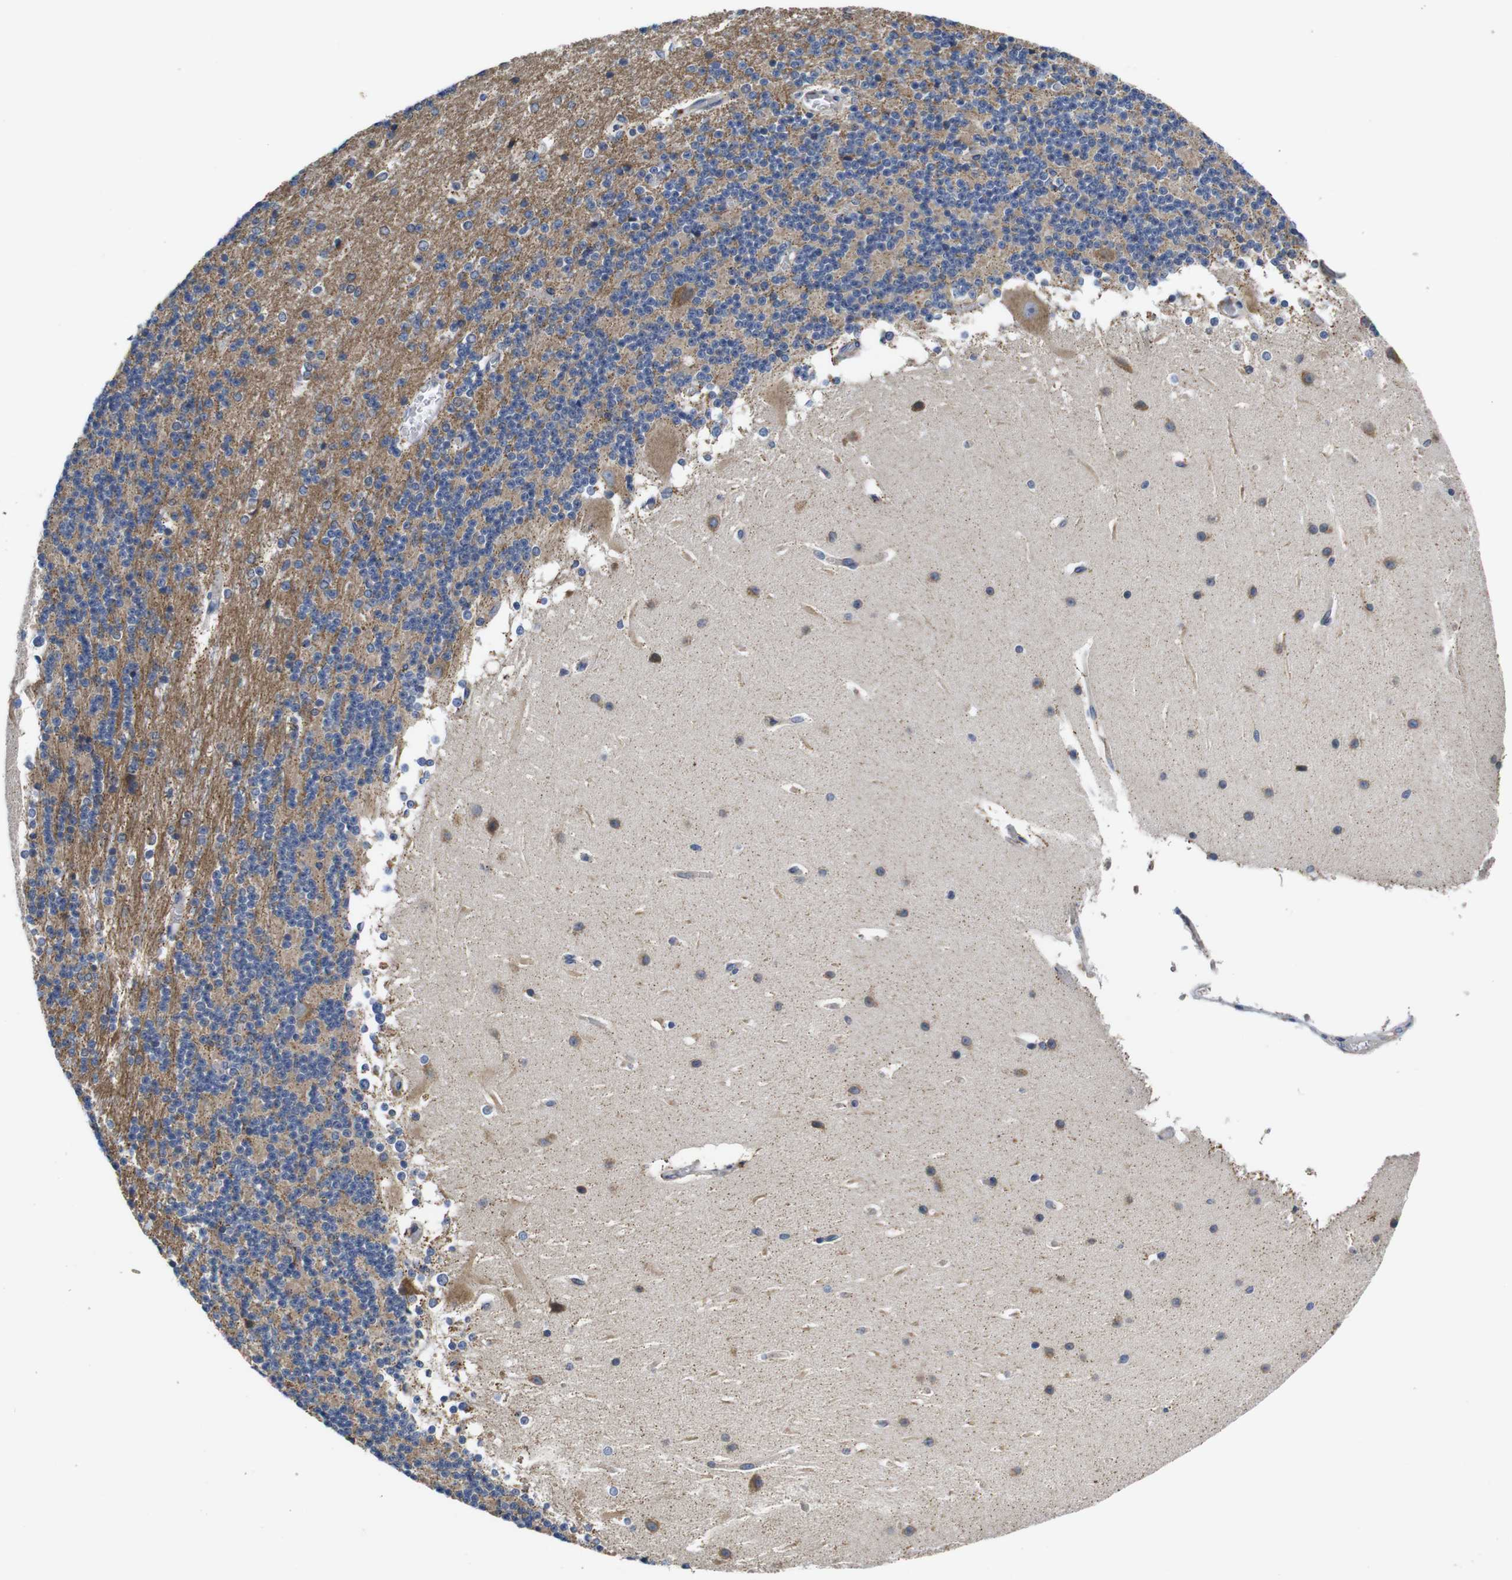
{"staining": {"intensity": "moderate", "quantity": ">75%", "location": "cytoplasmic/membranous"}, "tissue": "cerebellum", "cell_type": "Cells in granular layer", "image_type": "normal", "snomed": [{"axis": "morphology", "description": "Normal tissue, NOS"}, {"axis": "topography", "description": "Cerebellum"}], "caption": "This histopathology image displays benign cerebellum stained with IHC to label a protein in brown. The cytoplasmic/membranous of cells in granular layer show moderate positivity for the protein. Nuclei are counter-stained blue.", "gene": "MARCHF7", "patient": {"sex": "female", "age": 19}}